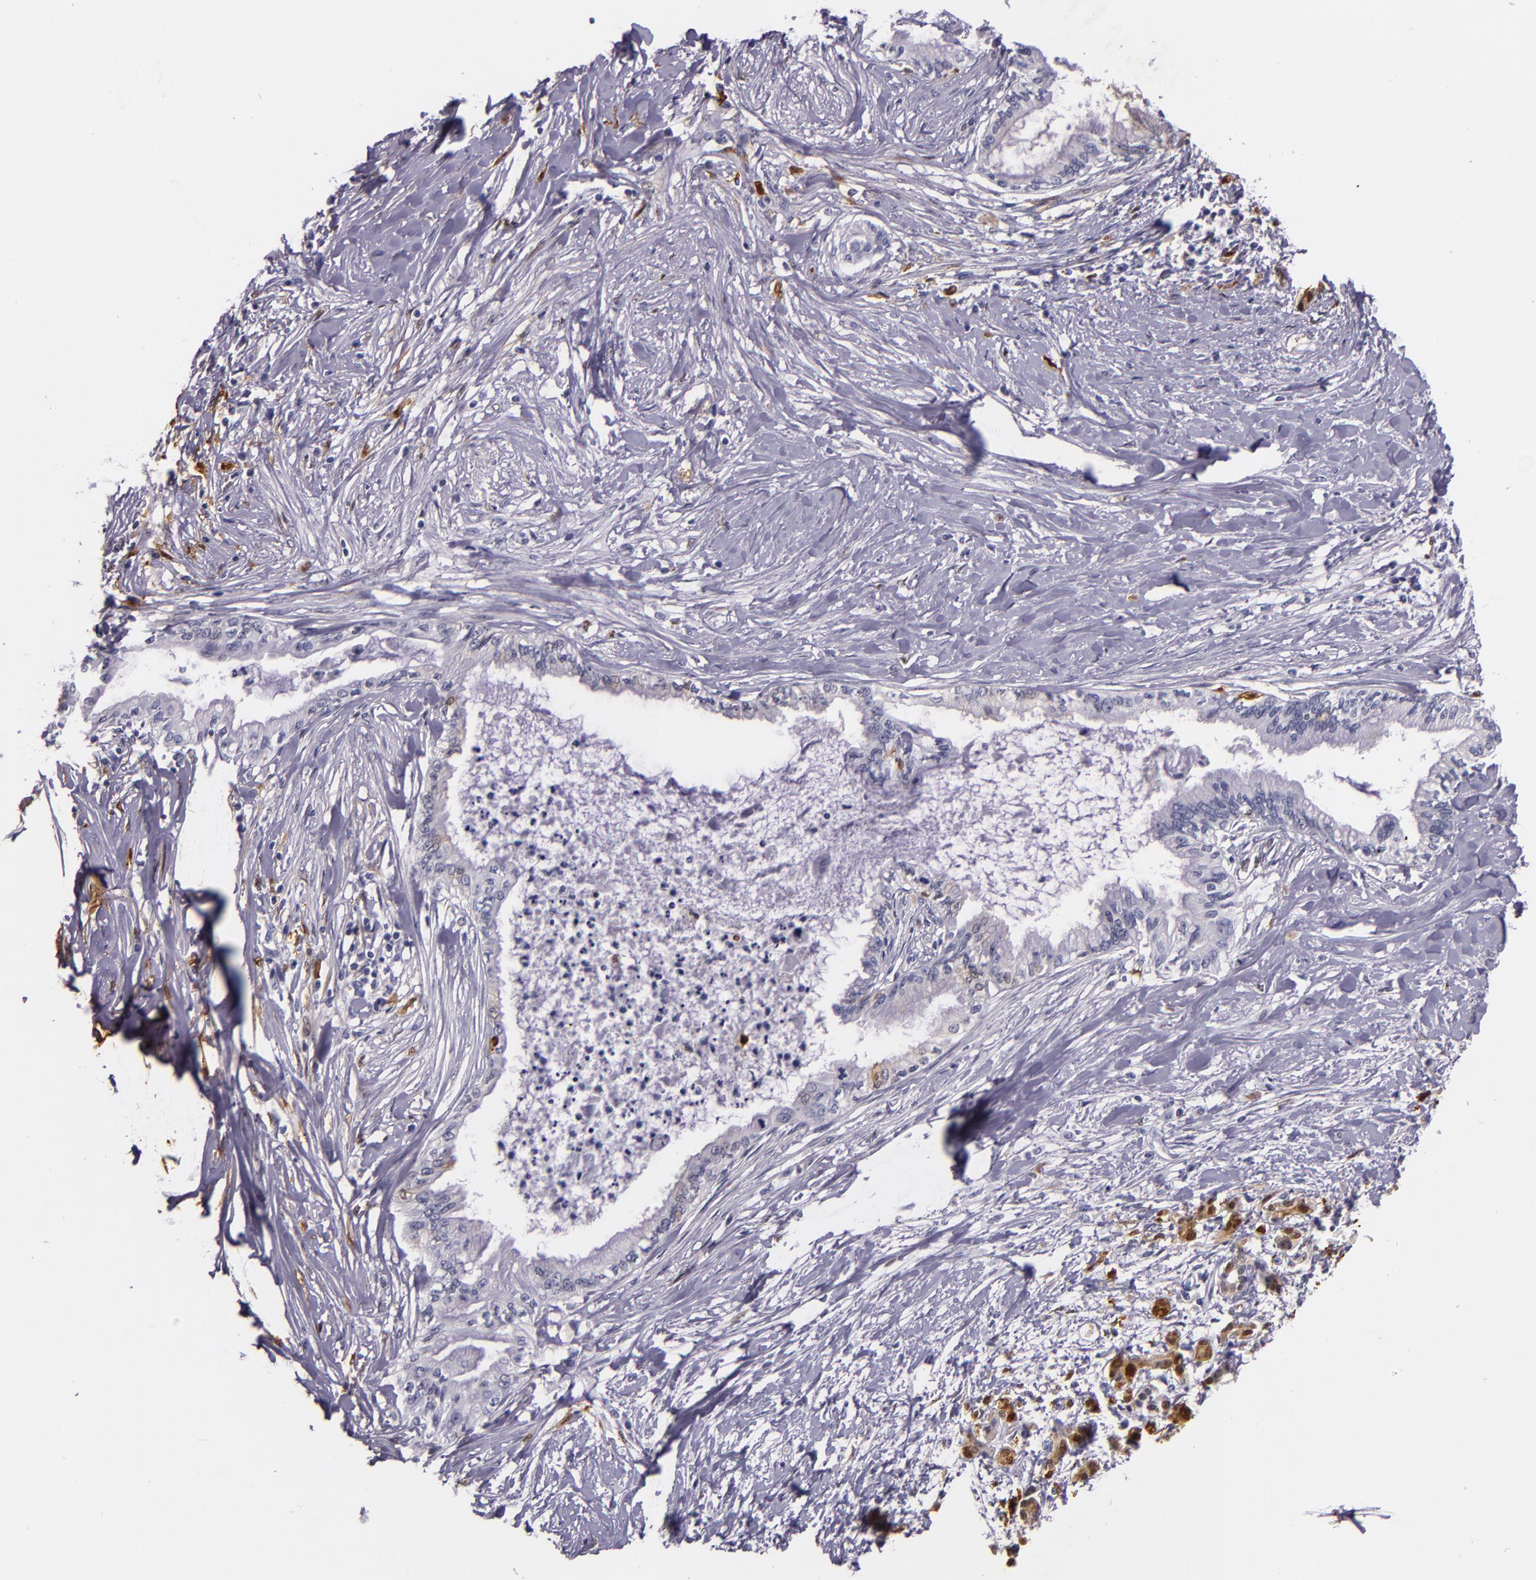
{"staining": {"intensity": "weak", "quantity": "<25%", "location": "nuclear"}, "tissue": "pancreatic cancer", "cell_type": "Tumor cells", "image_type": "cancer", "snomed": [{"axis": "morphology", "description": "Adenocarcinoma, NOS"}, {"axis": "topography", "description": "Pancreas"}], "caption": "Protein analysis of pancreatic cancer (adenocarcinoma) exhibits no significant positivity in tumor cells. (Immunohistochemistry, brightfield microscopy, high magnification).", "gene": "MT1A", "patient": {"sex": "female", "age": 64}}